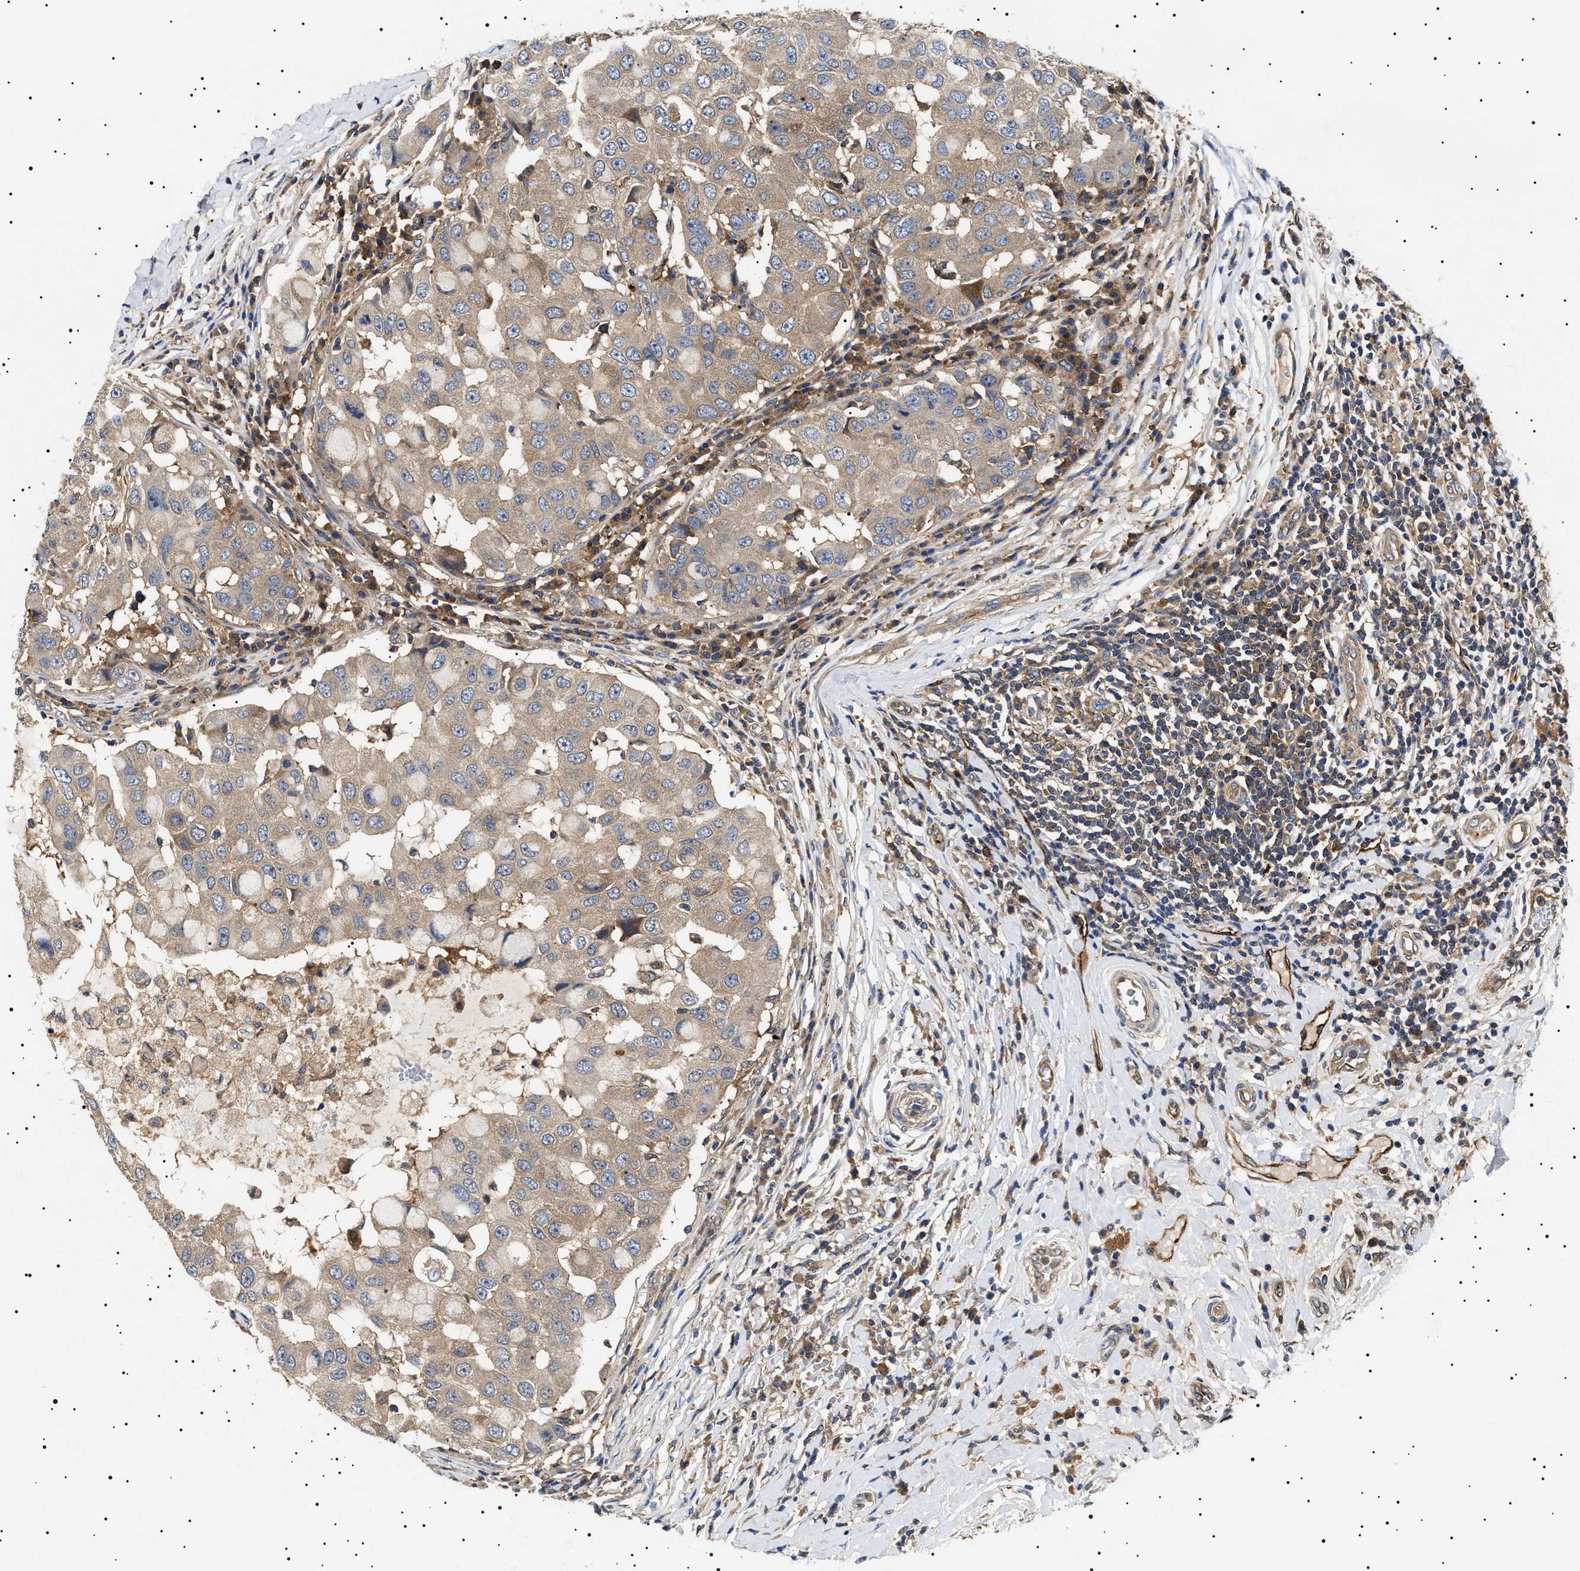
{"staining": {"intensity": "weak", "quantity": ">75%", "location": "cytoplasmic/membranous"}, "tissue": "breast cancer", "cell_type": "Tumor cells", "image_type": "cancer", "snomed": [{"axis": "morphology", "description": "Duct carcinoma"}, {"axis": "topography", "description": "Breast"}], "caption": "Protein analysis of breast cancer (intraductal carcinoma) tissue demonstrates weak cytoplasmic/membranous staining in about >75% of tumor cells. (Brightfield microscopy of DAB IHC at high magnification).", "gene": "TPP2", "patient": {"sex": "female", "age": 27}}